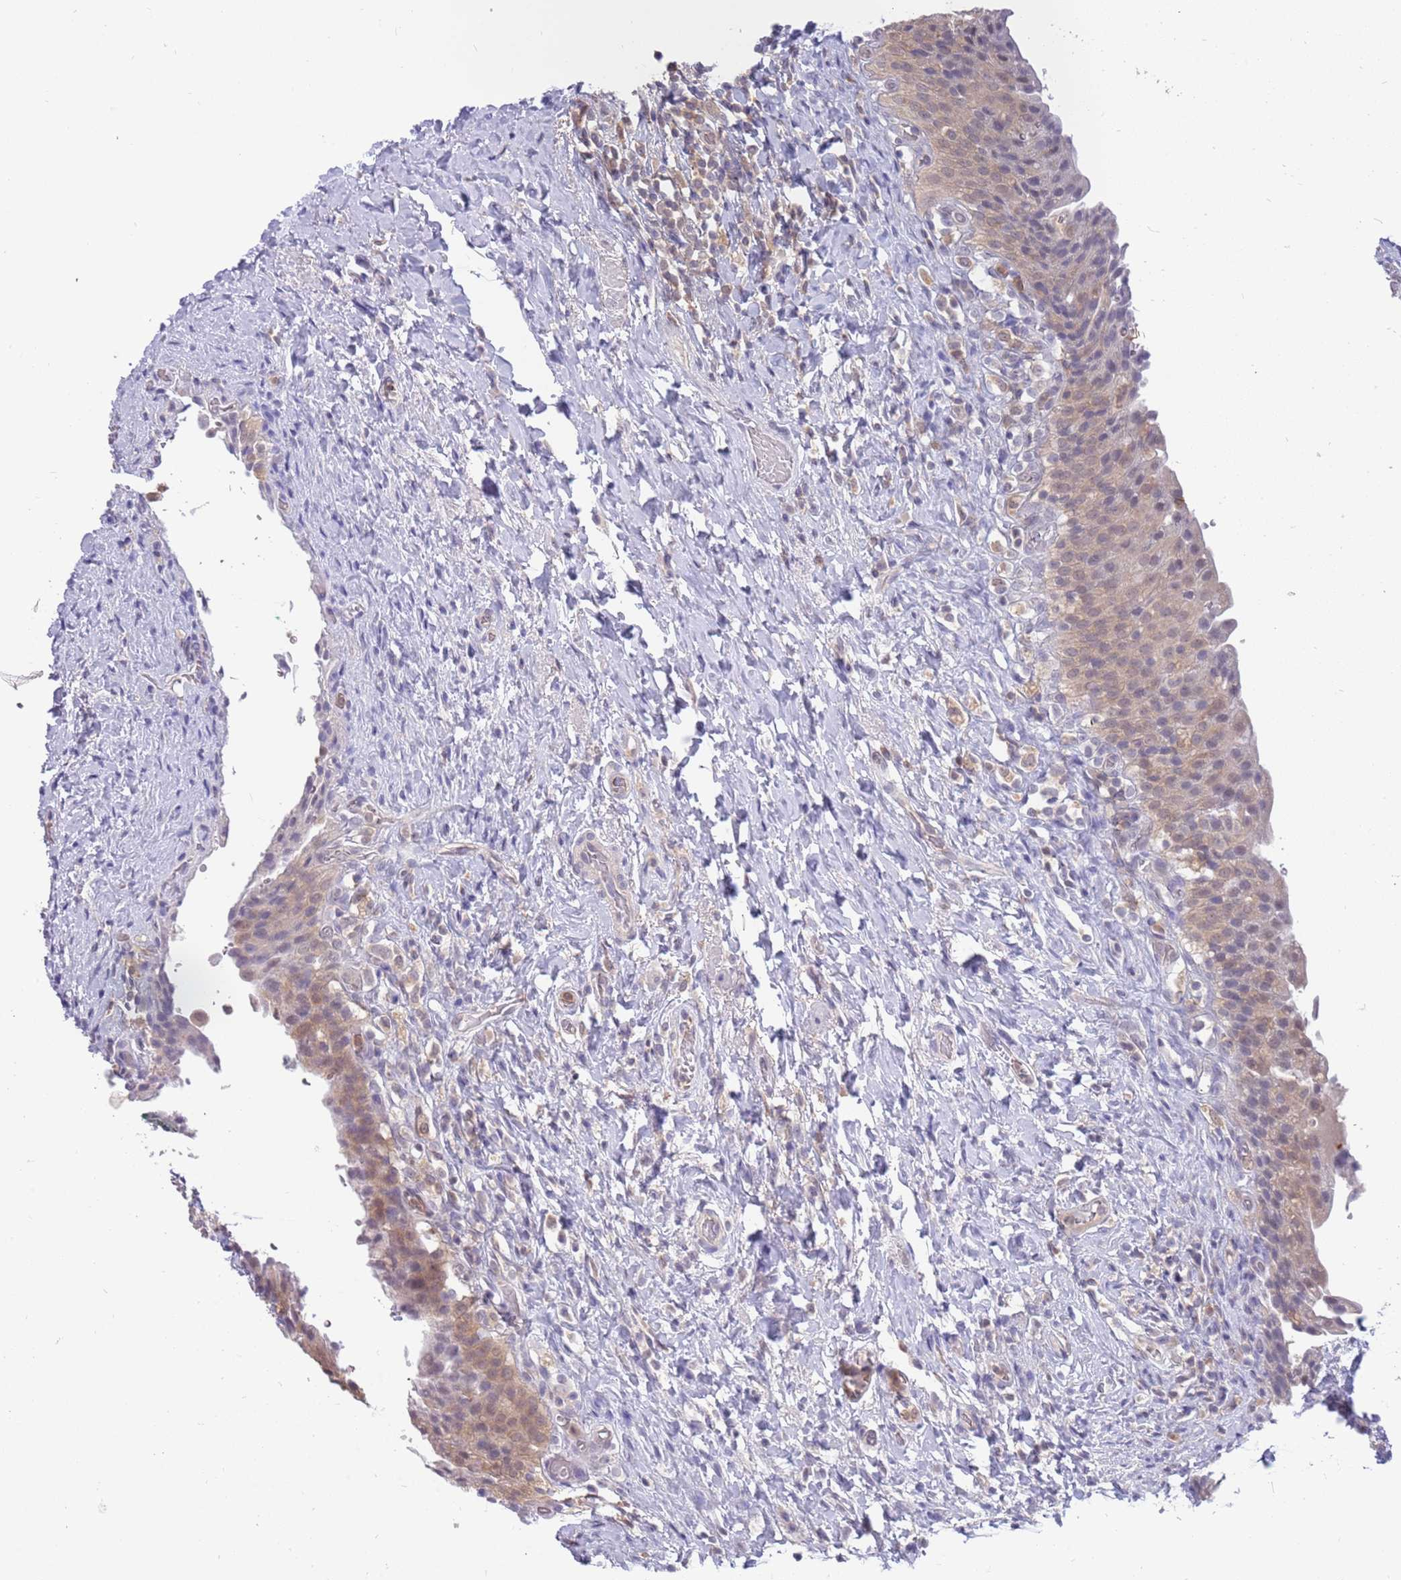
{"staining": {"intensity": "moderate", "quantity": ">75%", "location": "cytoplasmic/membranous"}, "tissue": "urinary bladder", "cell_type": "Urothelial cells", "image_type": "normal", "snomed": [{"axis": "morphology", "description": "Normal tissue, NOS"}, {"axis": "morphology", "description": "Inflammation, NOS"}, {"axis": "topography", "description": "Urinary bladder"}], "caption": "Immunohistochemistry (IHC) photomicrograph of normal urinary bladder stained for a protein (brown), which shows medium levels of moderate cytoplasmic/membranous positivity in about >75% of urothelial cells.", "gene": "AP5S1", "patient": {"sex": "male", "age": 64}}